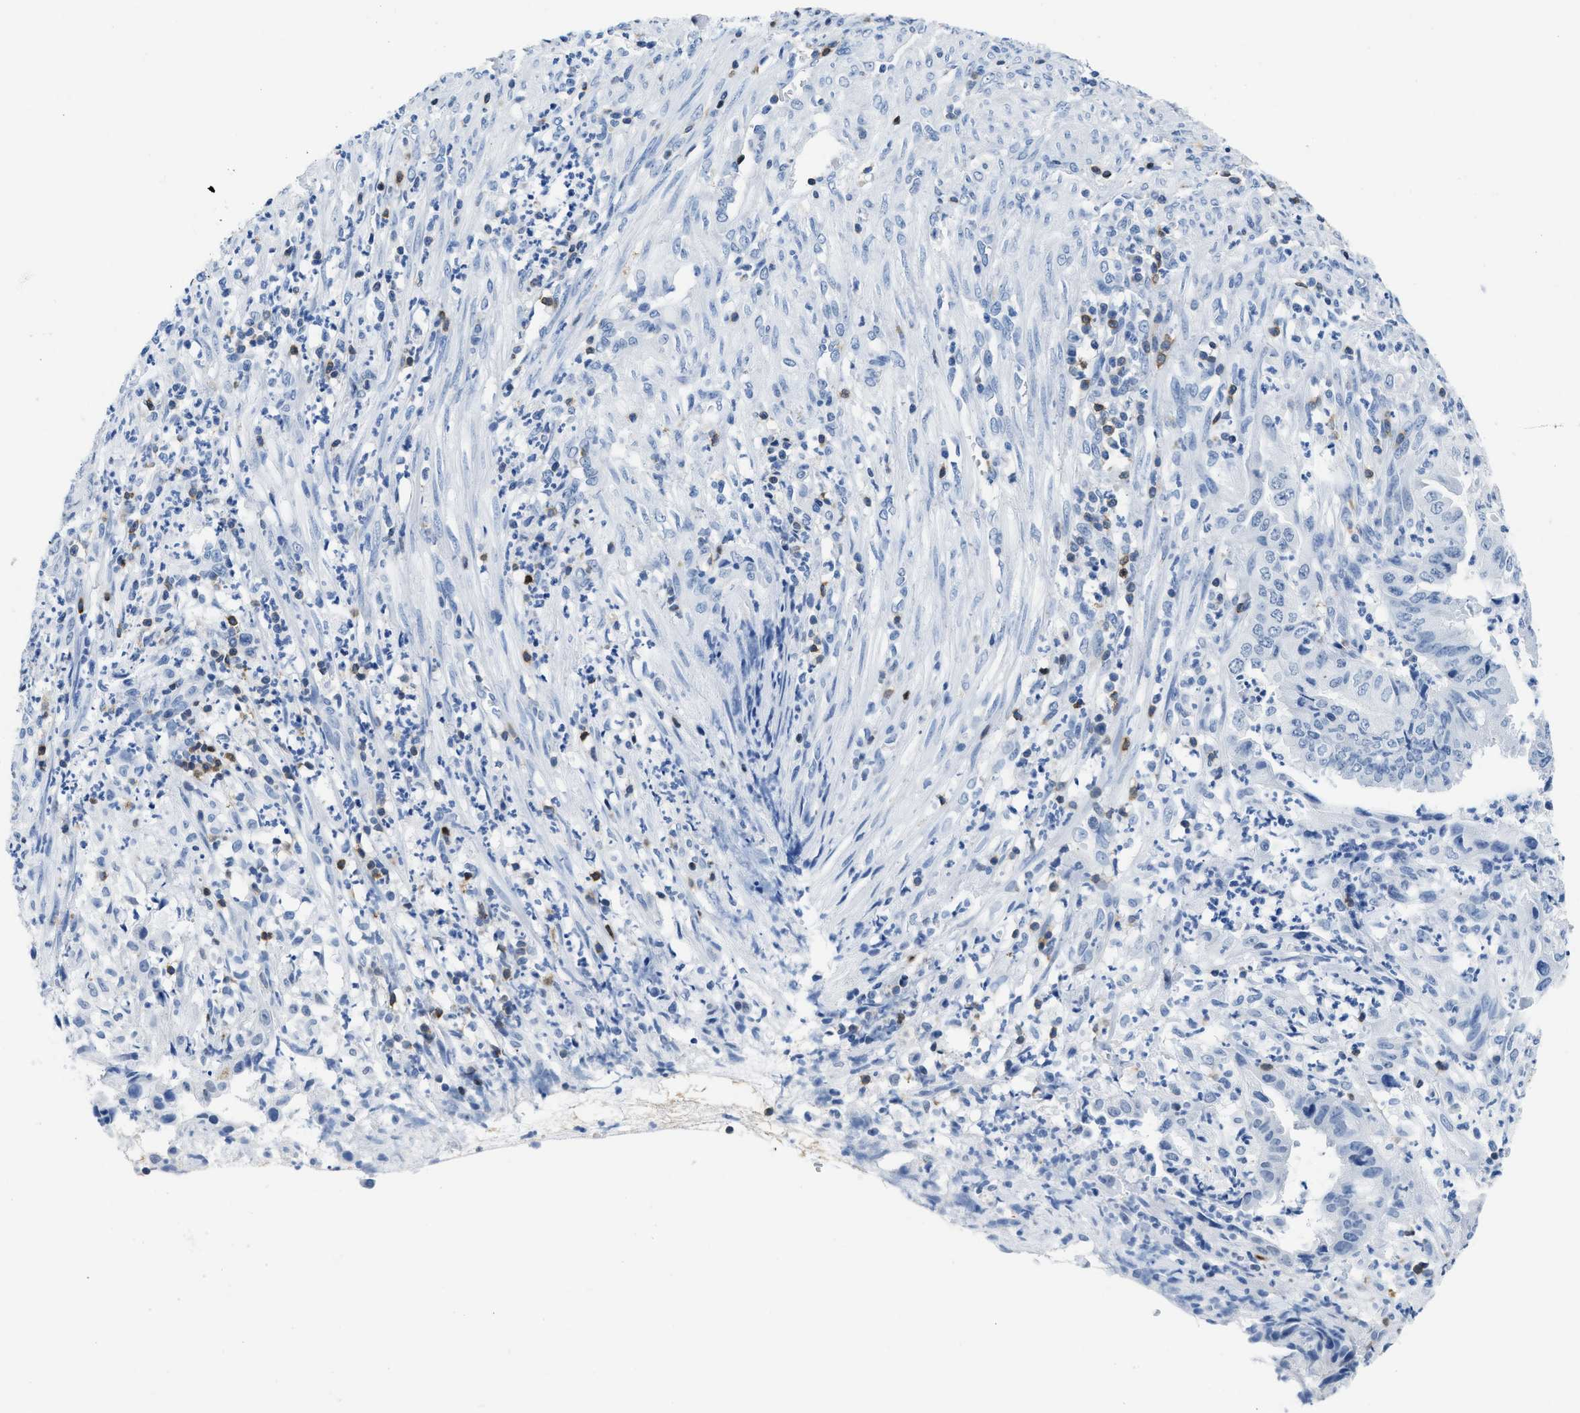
{"staining": {"intensity": "negative", "quantity": "none", "location": "none"}, "tissue": "endometrial cancer", "cell_type": "Tumor cells", "image_type": "cancer", "snomed": [{"axis": "morphology", "description": "Adenocarcinoma, NOS"}, {"axis": "topography", "description": "Endometrium"}], "caption": "Protein analysis of endometrial cancer (adenocarcinoma) reveals no significant staining in tumor cells.", "gene": "NFATC2", "patient": {"sex": "female", "age": 51}}